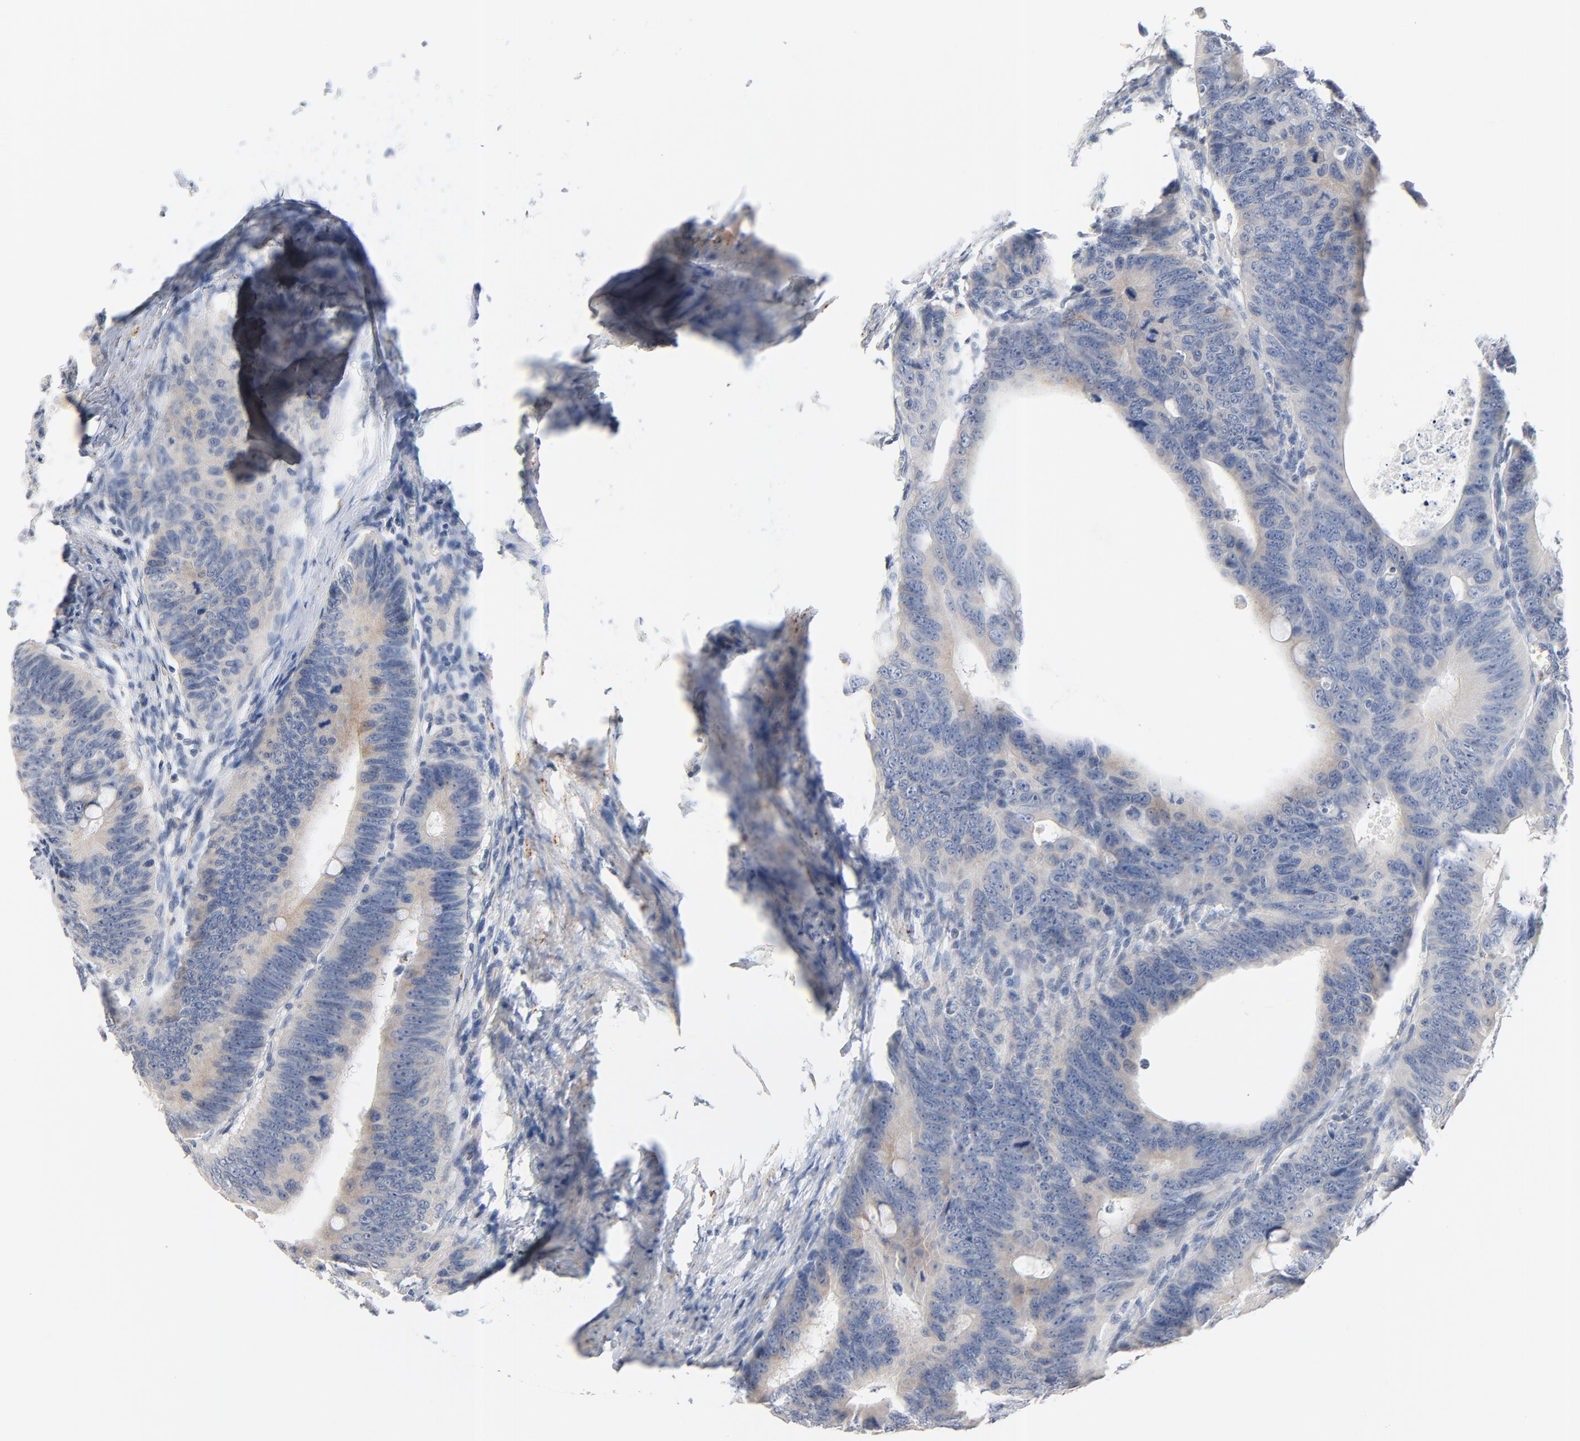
{"staining": {"intensity": "negative", "quantity": "none", "location": "none"}, "tissue": "colorectal cancer", "cell_type": "Tumor cells", "image_type": "cancer", "snomed": [{"axis": "morphology", "description": "Adenocarcinoma, NOS"}, {"axis": "topography", "description": "Colon"}], "caption": "A histopathology image of colorectal adenocarcinoma stained for a protein displays no brown staining in tumor cells.", "gene": "IFT43", "patient": {"sex": "female", "age": 55}}